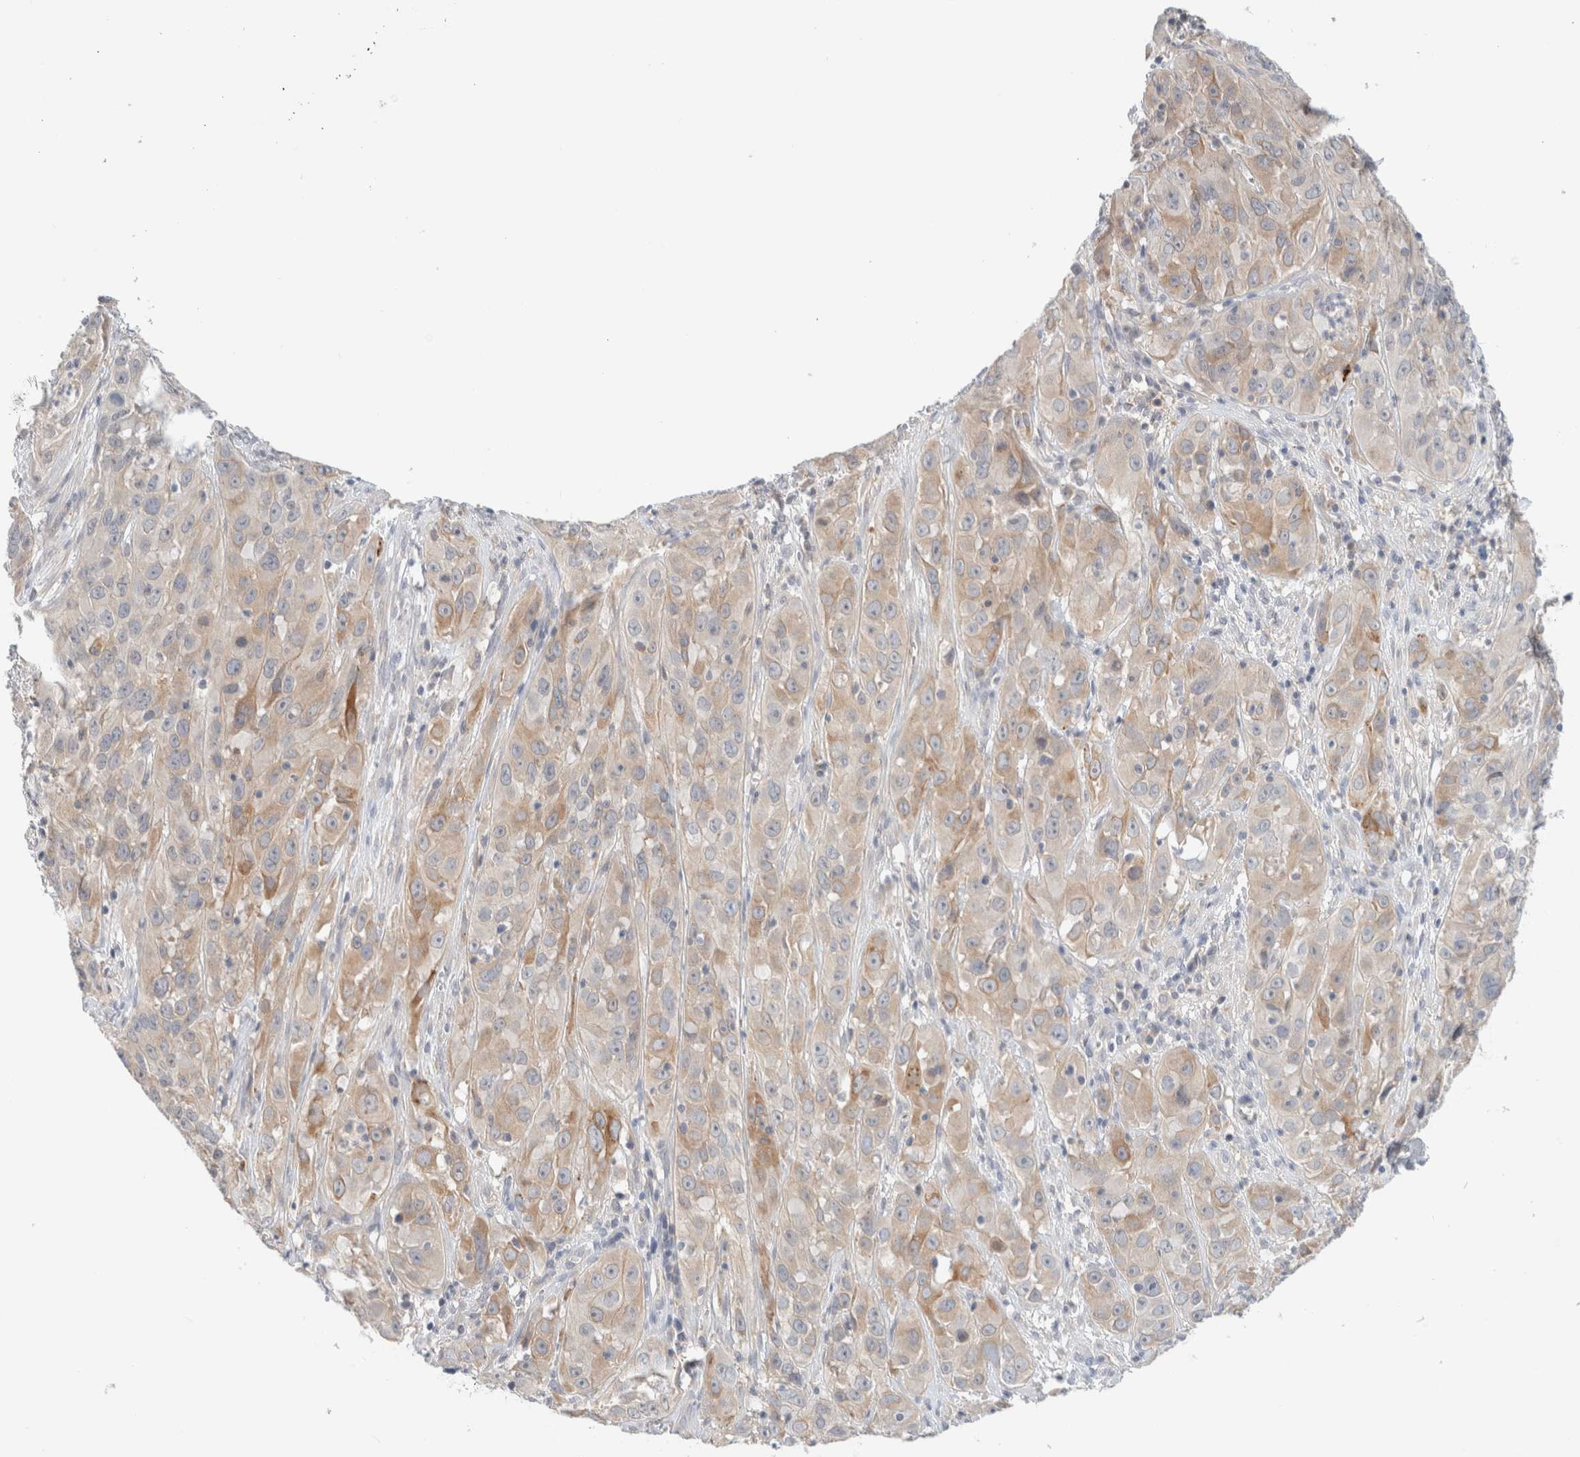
{"staining": {"intensity": "weak", "quantity": "25%-75%", "location": "cytoplasmic/membranous"}, "tissue": "cervical cancer", "cell_type": "Tumor cells", "image_type": "cancer", "snomed": [{"axis": "morphology", "description": "Squamous cell carcinoma, NOS"}, {"axis": "topography", "description": "Cervix"}], "caption": "High-power microscopy captured an immunohistochemistry (IHC) micrograph of cervical cancer (squamous cell carcinoma), revealing weak cytoplasmic/membranous positivity in about 25%-75% of tumor cells.", "gene": "SDR16C5", "patient": {"sex": "female", "age": 32}}